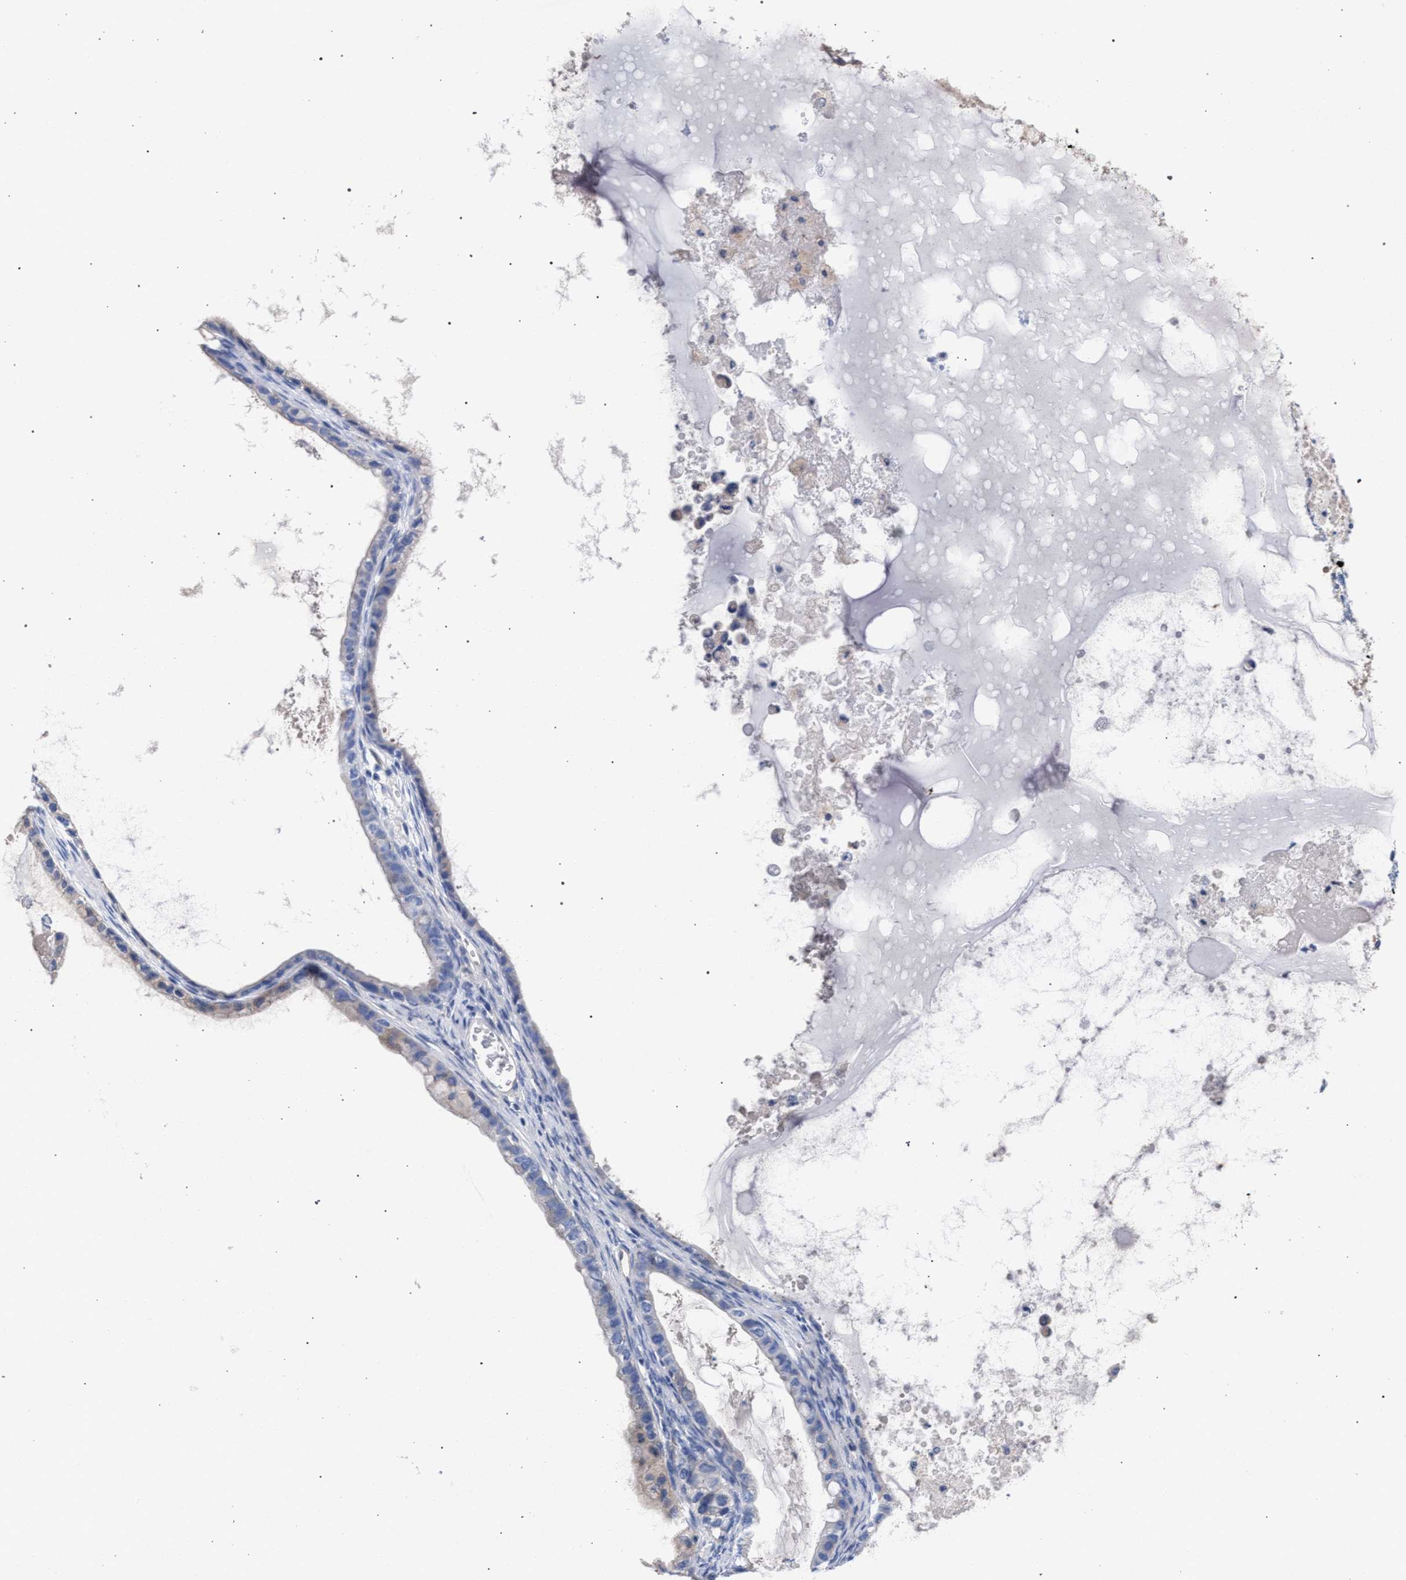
{"staining": {"intensity": "negative", "quantity": "none", "location": "none"}, "tissue": "ovarian cancer", "cell_type": "Tumor cells", "image_type": "cancer", "snomed": [{"axis": "morphology", "description": "Cystadenocarcinoma, mucinous, NOS"}, {"axis": "topography", "description": "Ovary"}], "caption": "Human mucinous cystadenocarcinoma (ovarian) stained for a protein using immunohistochemistry displays no staining in tumor cells.", "gene": "GMPR", "patient": {"sex": "female", "age": 80}}